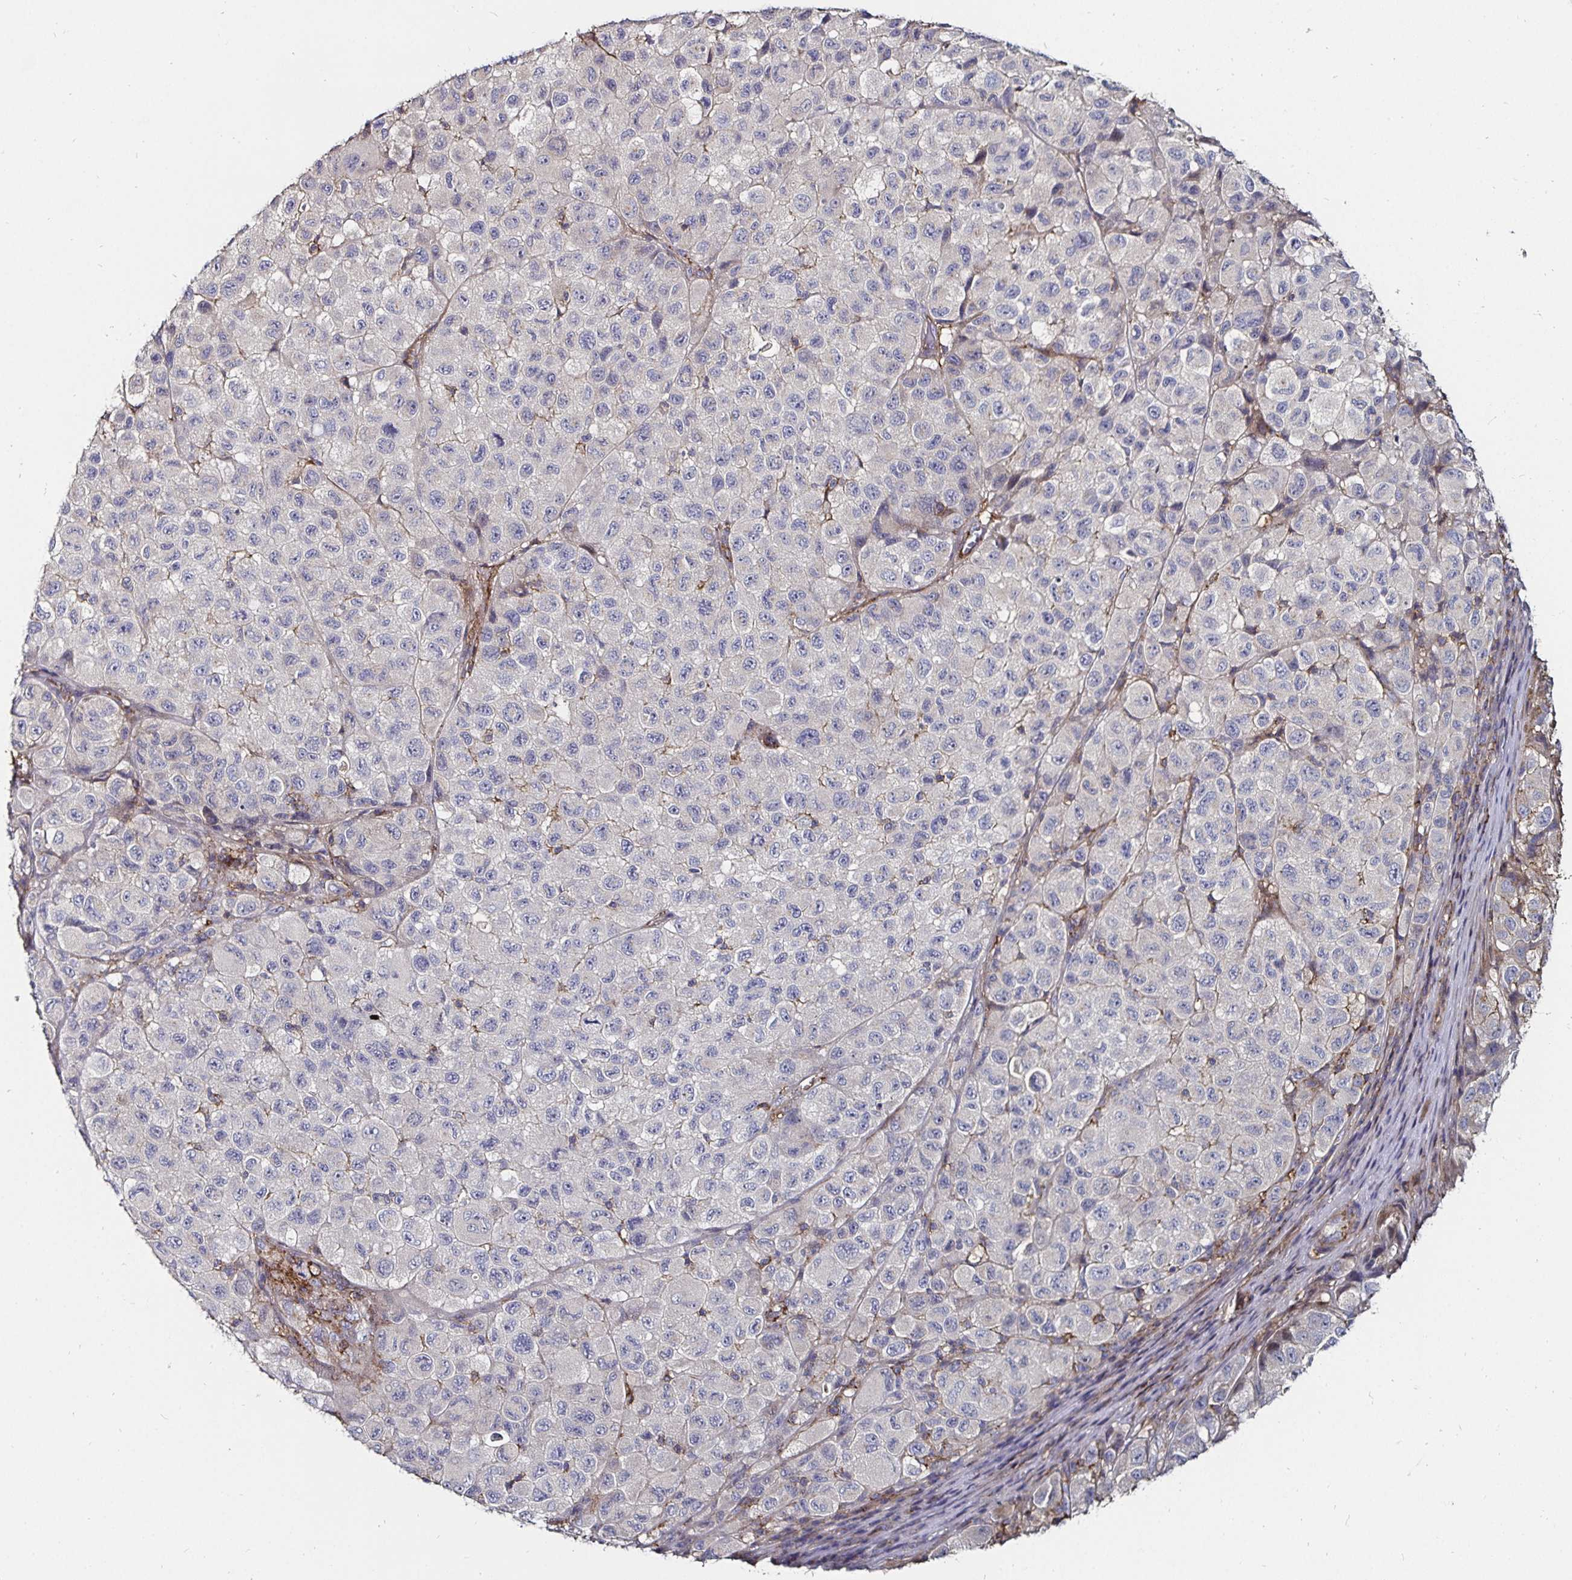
{"staining": {"intensity": "weak", "quantity": "25%-75%", "location": "cytoplasmic/membranous"}, "tissue": "melanoma", "cell_type": "Tumor cells", "image_type": "cancer", "snomed": [{"axis": "morphology", "description": "Malignant melanoma, NOS"}, {"axis": "topography", "description": "Skin"}], "caption": "An immunohistochemistry (IHC) histopathology image of neoplastic tissue is shown. Protein staining in brown highlights weak cytoplasmic/membranous positivity in melanoma within tumor cells. The staining was performed using DAB (3,3'-diaminobenzidine), with brown indicating positive protein expression. Nuclei are stained blue with hematoxylin.", "gene": "GJA4", "patient": {"sex": "male", "age": 93}}